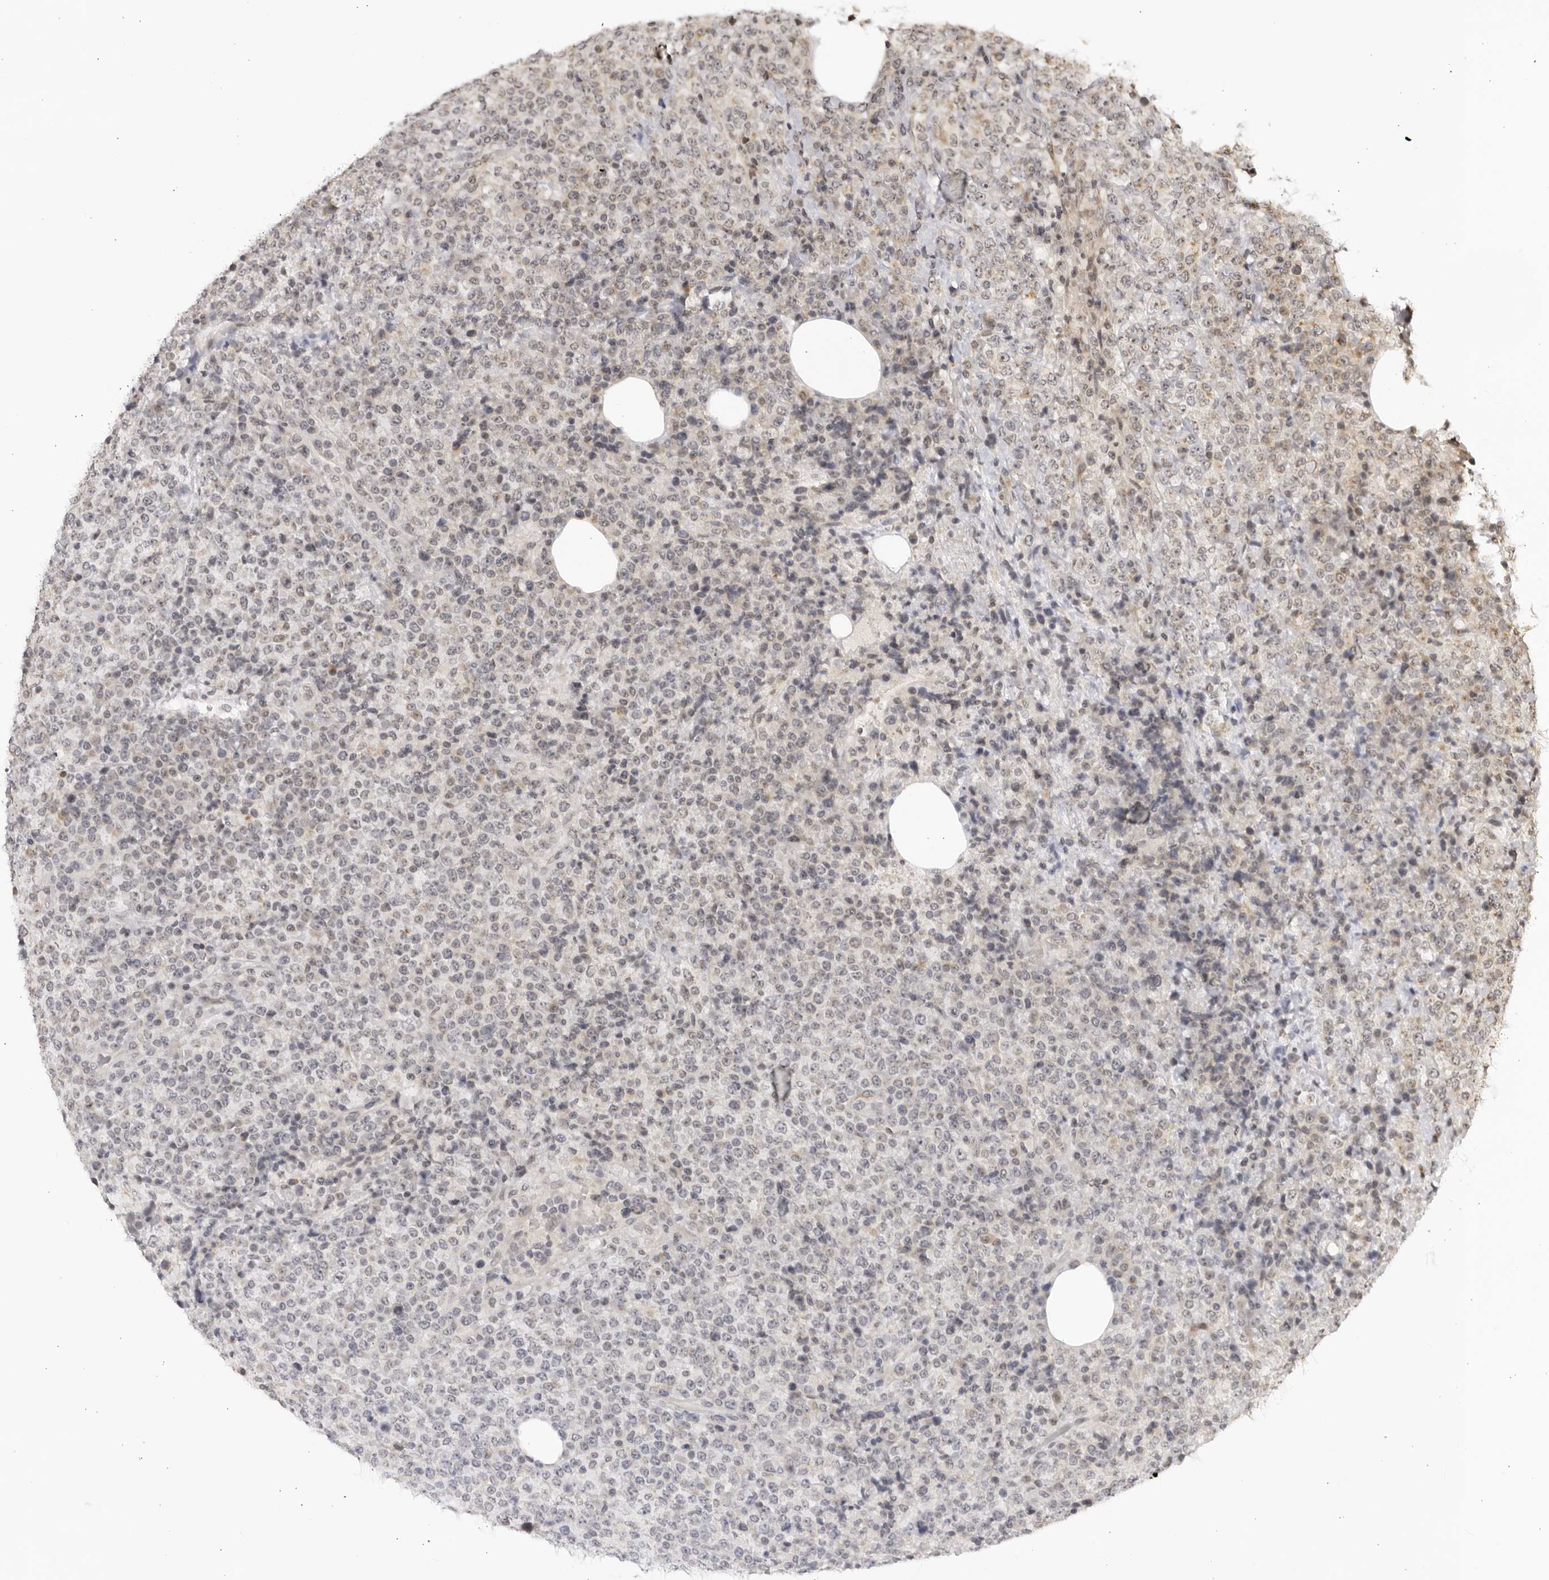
{"staining": {"intensity": "weak", "quantity": "<25%", "location": "nuclear"}, "tissue": "lymphoma", "cell_type": "Tumor cells", "image_type": "cancer", "snomed": [{"axis": "morphology", "description": "Malignant lymphoma, non-Hodgkin's type, High grade"}, {"axis": "topography", "description": "Lymph node"}], "caption": "There is no significant expression in tumor cells of malignant lymphoma, non-Hodgkin's type (high-grade).", "gene": "RASGEF1C", "patient": {"sex": "male", "age": 13}}